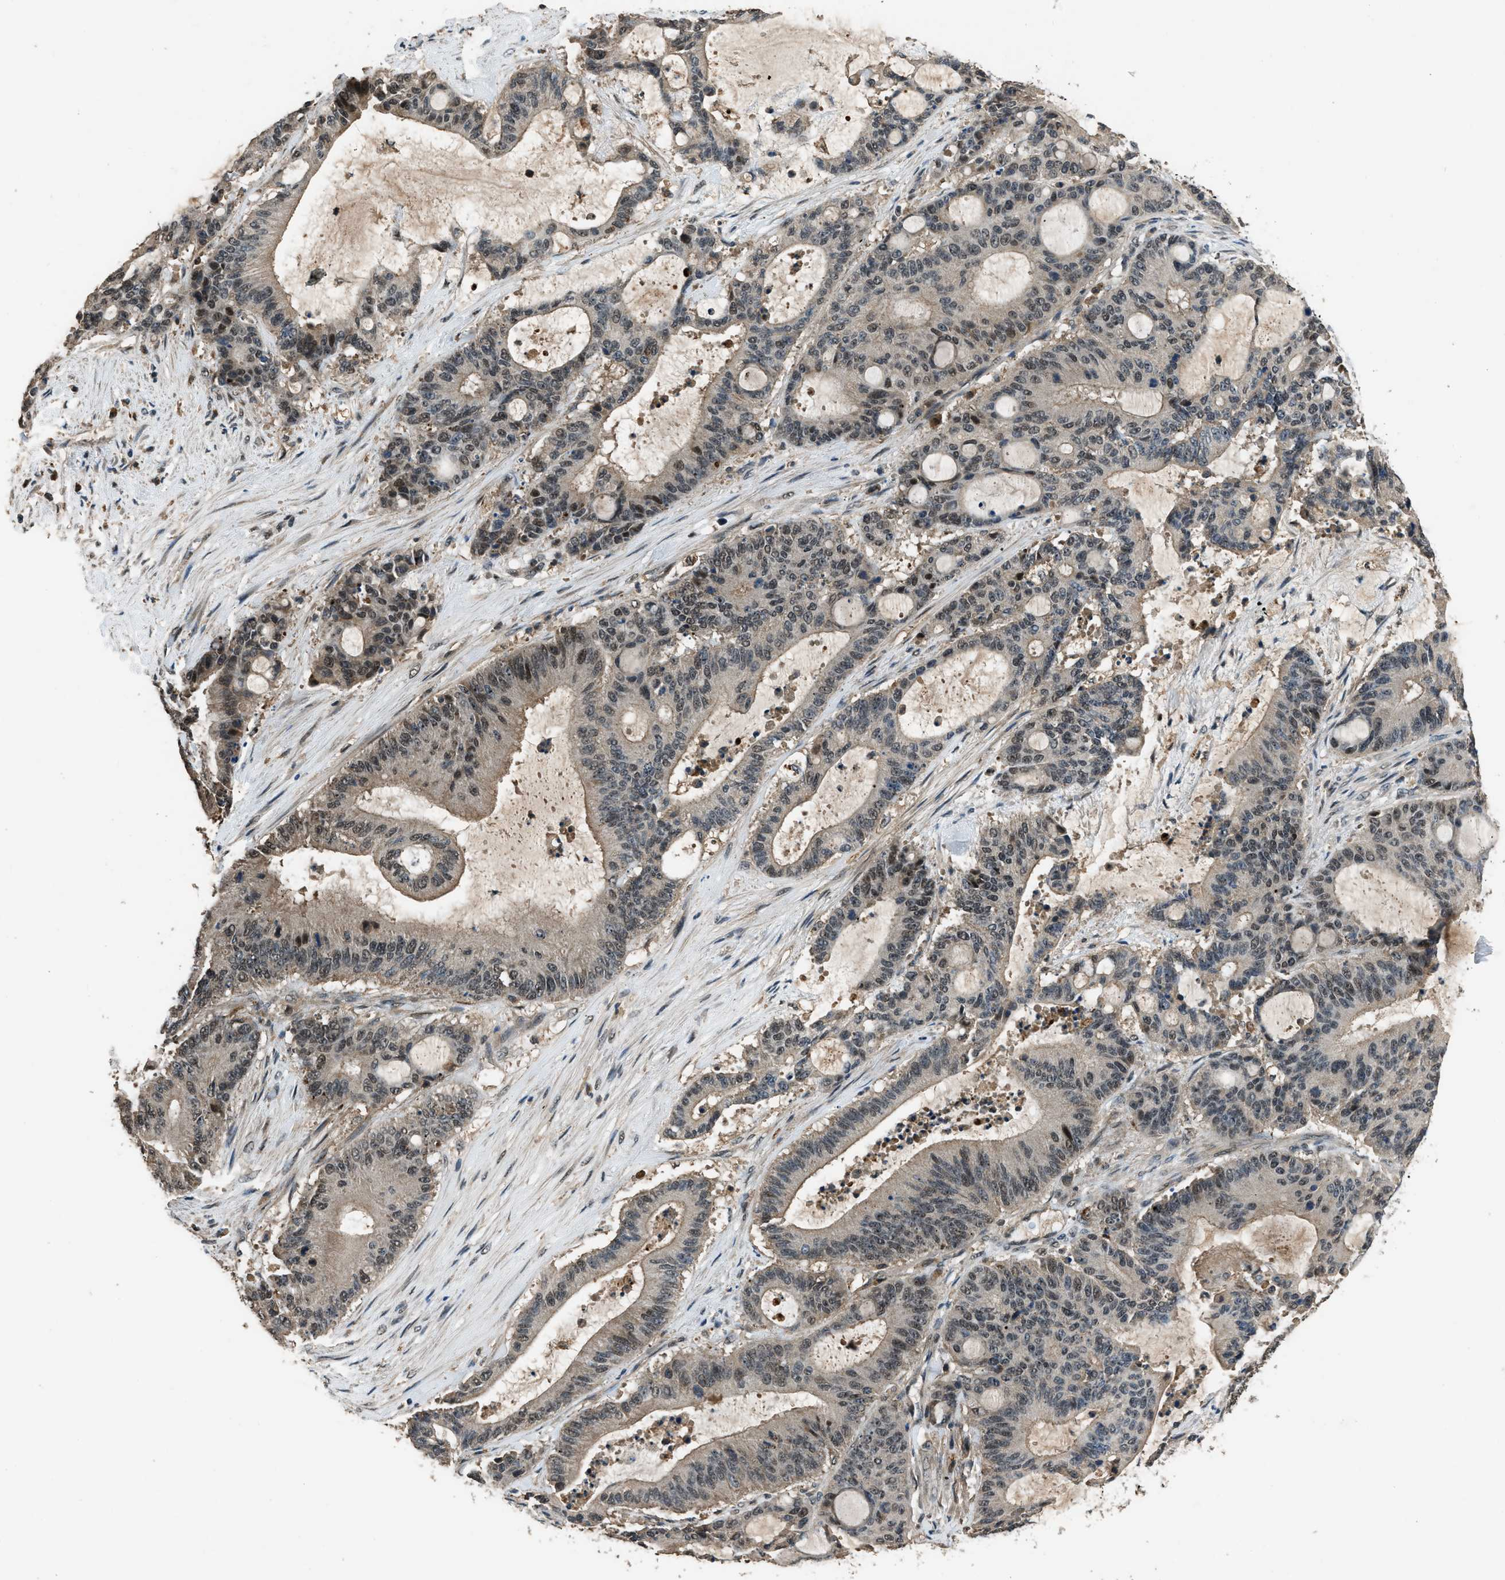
{"staining": {"intensity": "moderate", "quantity": "<25%", "location": "nuclear"}, "tissue": "liver cancer", "cell_type": "Tumor cells", "image_type": "cancer", "snomed": [{"axis": "morphology", "description": "Cholangiocarcinoma"}, {"axis": "topography", "description": "Liver"}], "caption": "A brown stain labels moderate nuclear staining of a protein in liver cancer (cholangiocarcinoma) tumor cells.", "gene": "SLC15A4", "patient": {"sex": "female", "age": 73}}